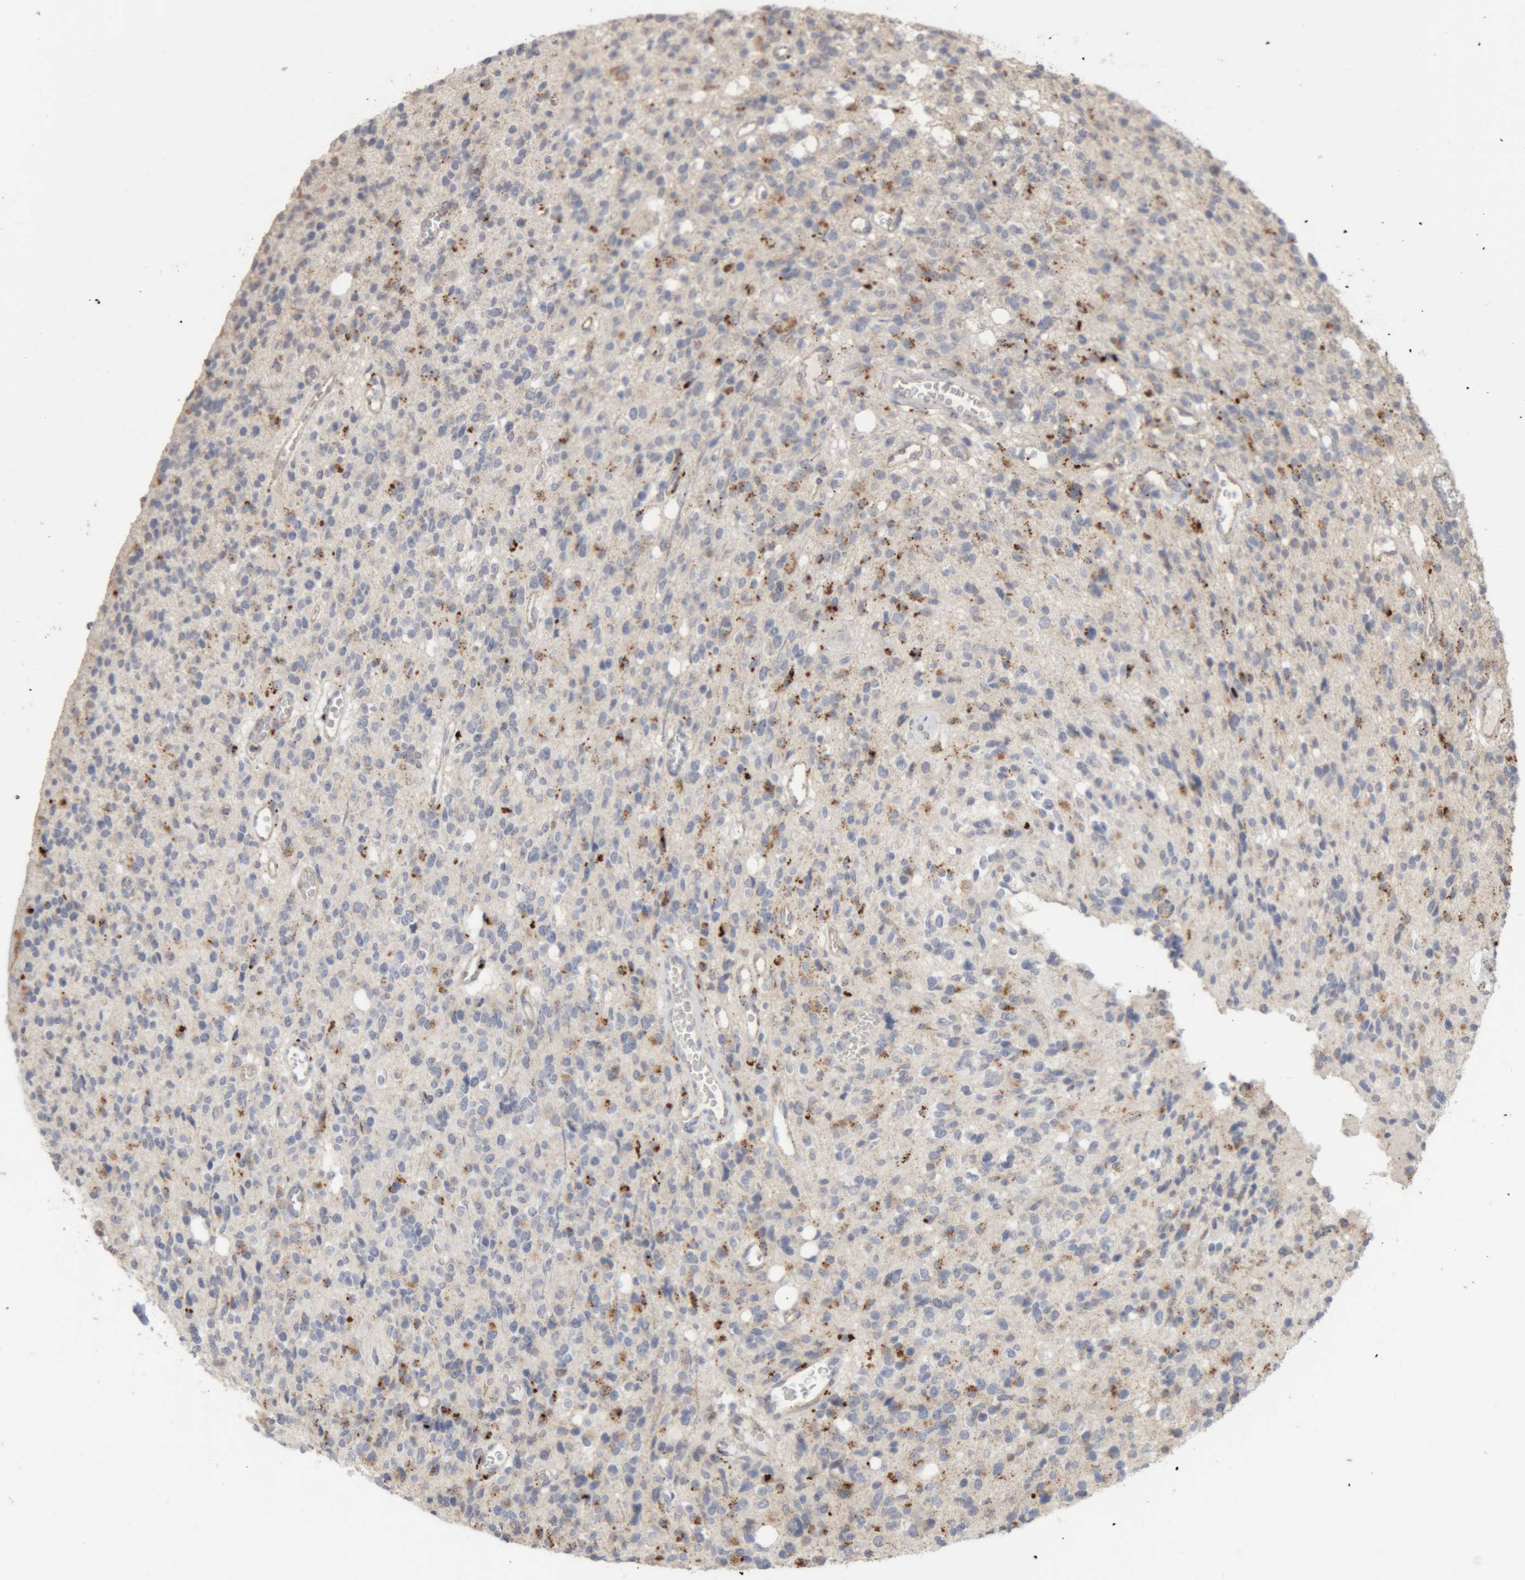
{"staining": {"intensity": "negative", "quantity": "none", "location": "none"}, "tissue": "glioma", "cell_type": "Tumor cells", "image_type": "cancer", "snomed": [{"axis": "morphology", "description": "Glioma, malignant, High grade"}, {"axis": "topography", "description": "Brain"}], "caption": "Immunohistochemistry of human glioma shows no expression in tumor cells. (DAB (3,3'-diaminobenzidine) IHC visualized using brightfield microscopy, high magnification).", "gene": "ARSA", "patient": {"sex": "male", "age": 34}}